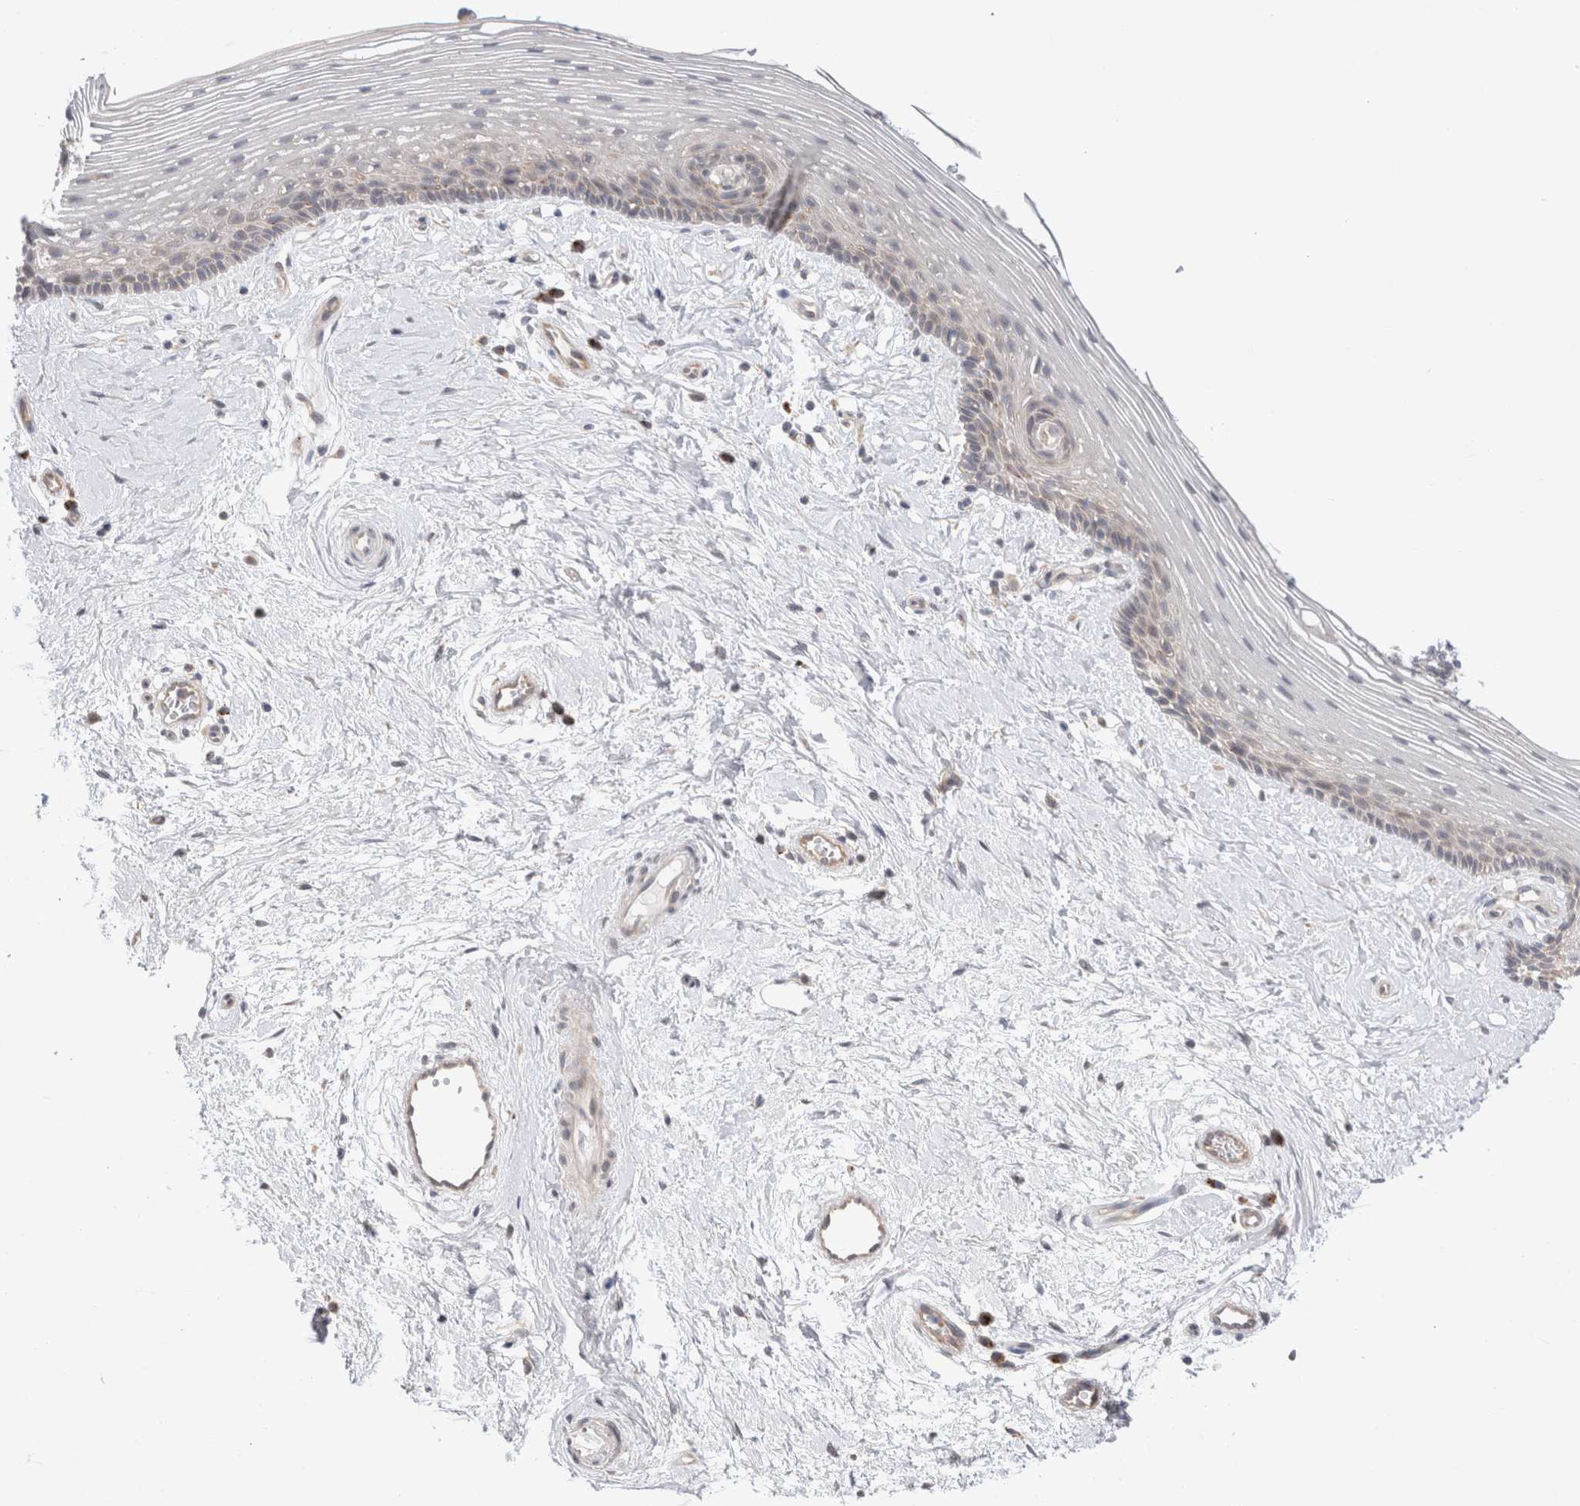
{"staining": {"intensity": "weak", "quantity": "<25%", "location": "cytoplasmic/membranous"}, "tissue": "vagina", "cell_type": "Squamous epithelial cells", "image_type": "normal", "snomed": [{"axis": "morphology", "description": "Normal tissue, NOS"}, {"axis": "topography", "description": "Vagina"}], "caption": "Immunohistochemistry (IHC) of normal vagina shows no positivity in squamous epithelial cells. (IHC, brightfield microscopy, high magnification).", "gene": "NPC1", "patient": {"sex": "female", "age": 46}}